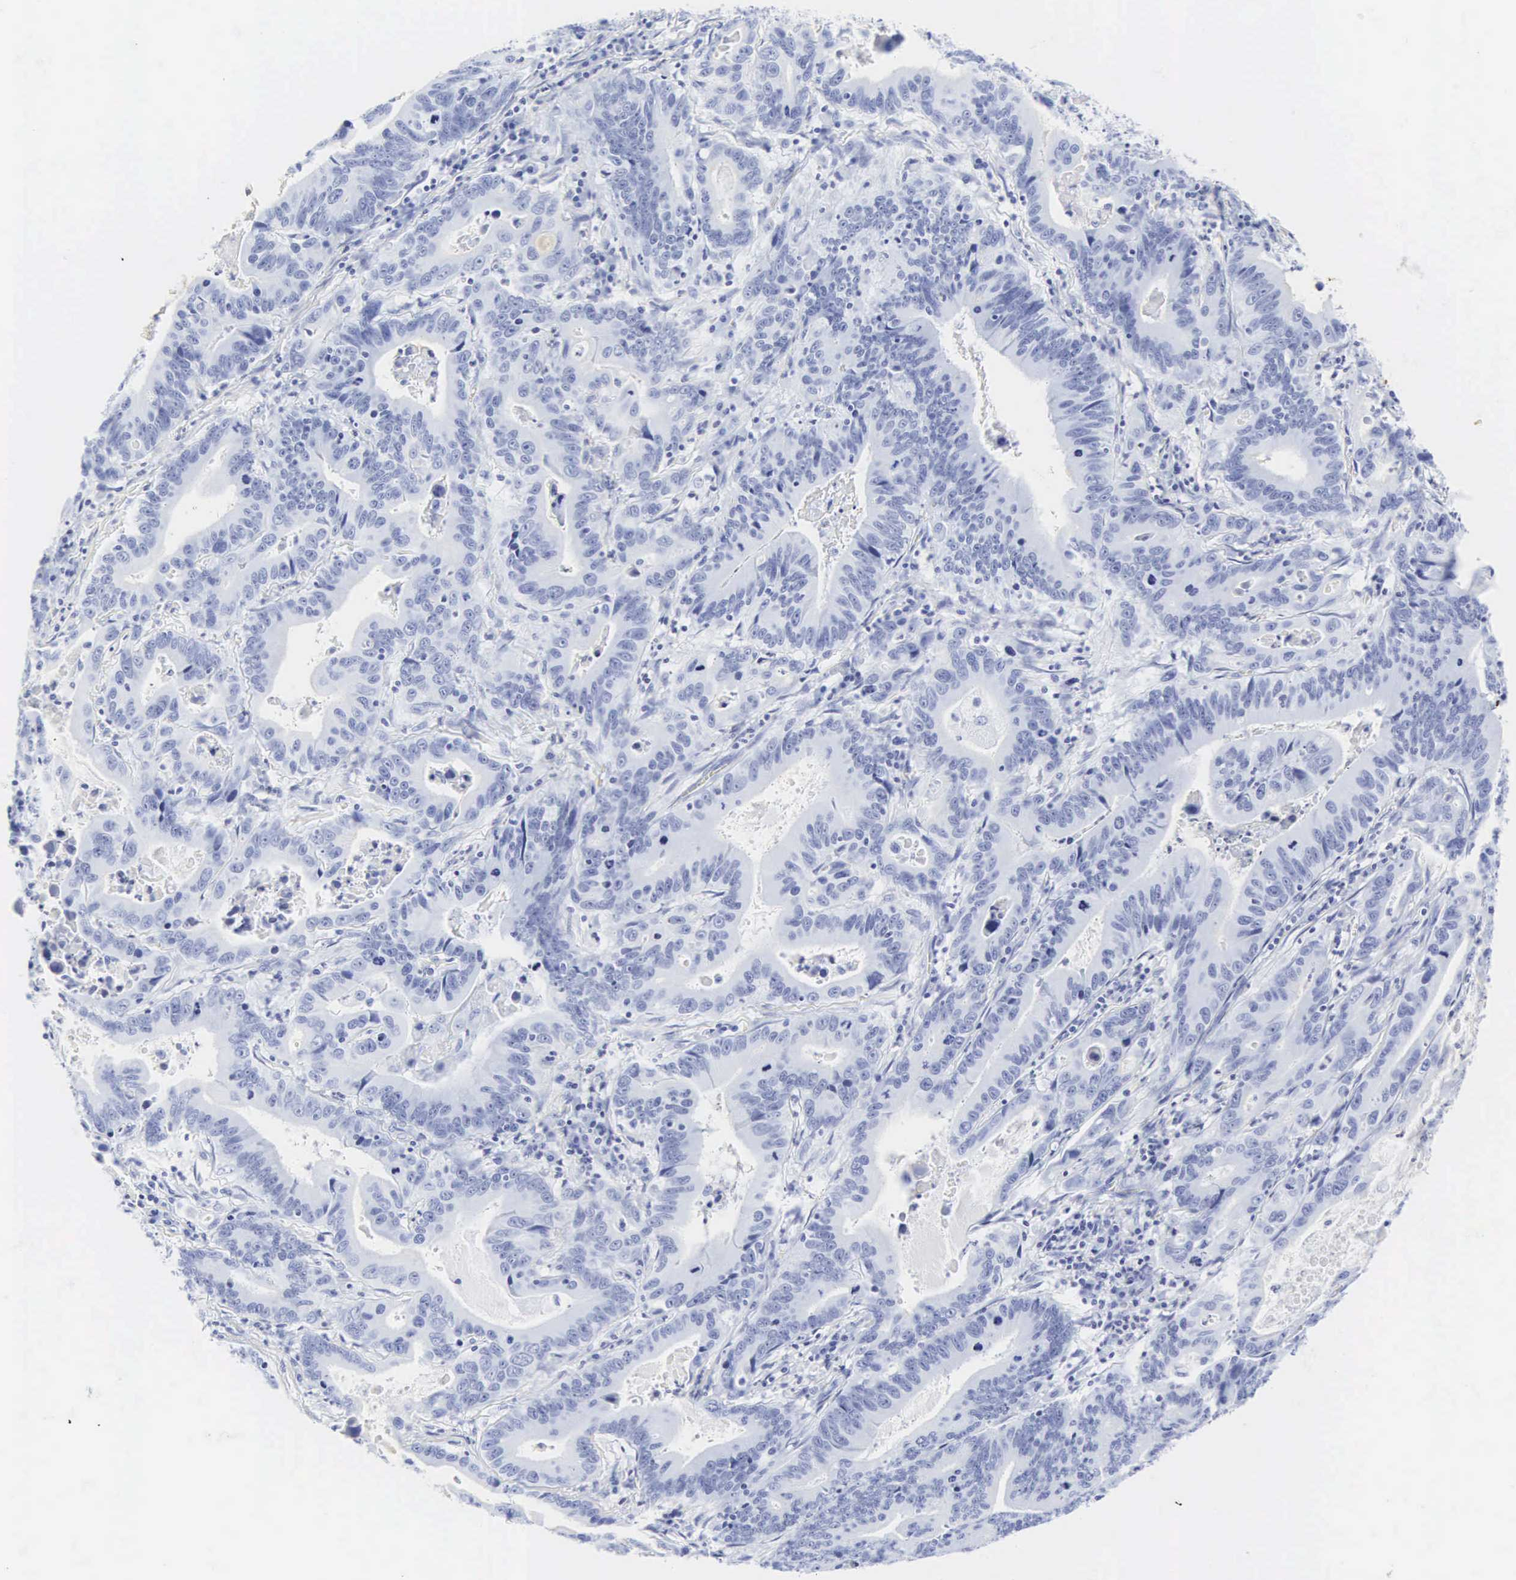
{"staining": {"intensity": "negative", "quantity": "none", "location": "none"}, "tissue": "stomach cancer", "cell_type": "Tumor cells", "image_type": "cancer", "snomed": [{"axis": "morphology", "description": "Adenocarcinoma, NOS"}, {"axis": "topography", "description": "Stomach, upper"}], "caption": "High magnification brightfield microscopy of adenocarcinoma (stomach) stained with DAB (3,3'-diaminobenzidine) (brown) and counterstained with hematoxylin (blue): tumor cells show no significant staining. Brightfield microscopy of immunohistochemistry stained with DAB (brown) and hematoxylin (blue), captured at high magnification.", "gene": "CGB3", "patient": {"sex": "male", "age": 63}}